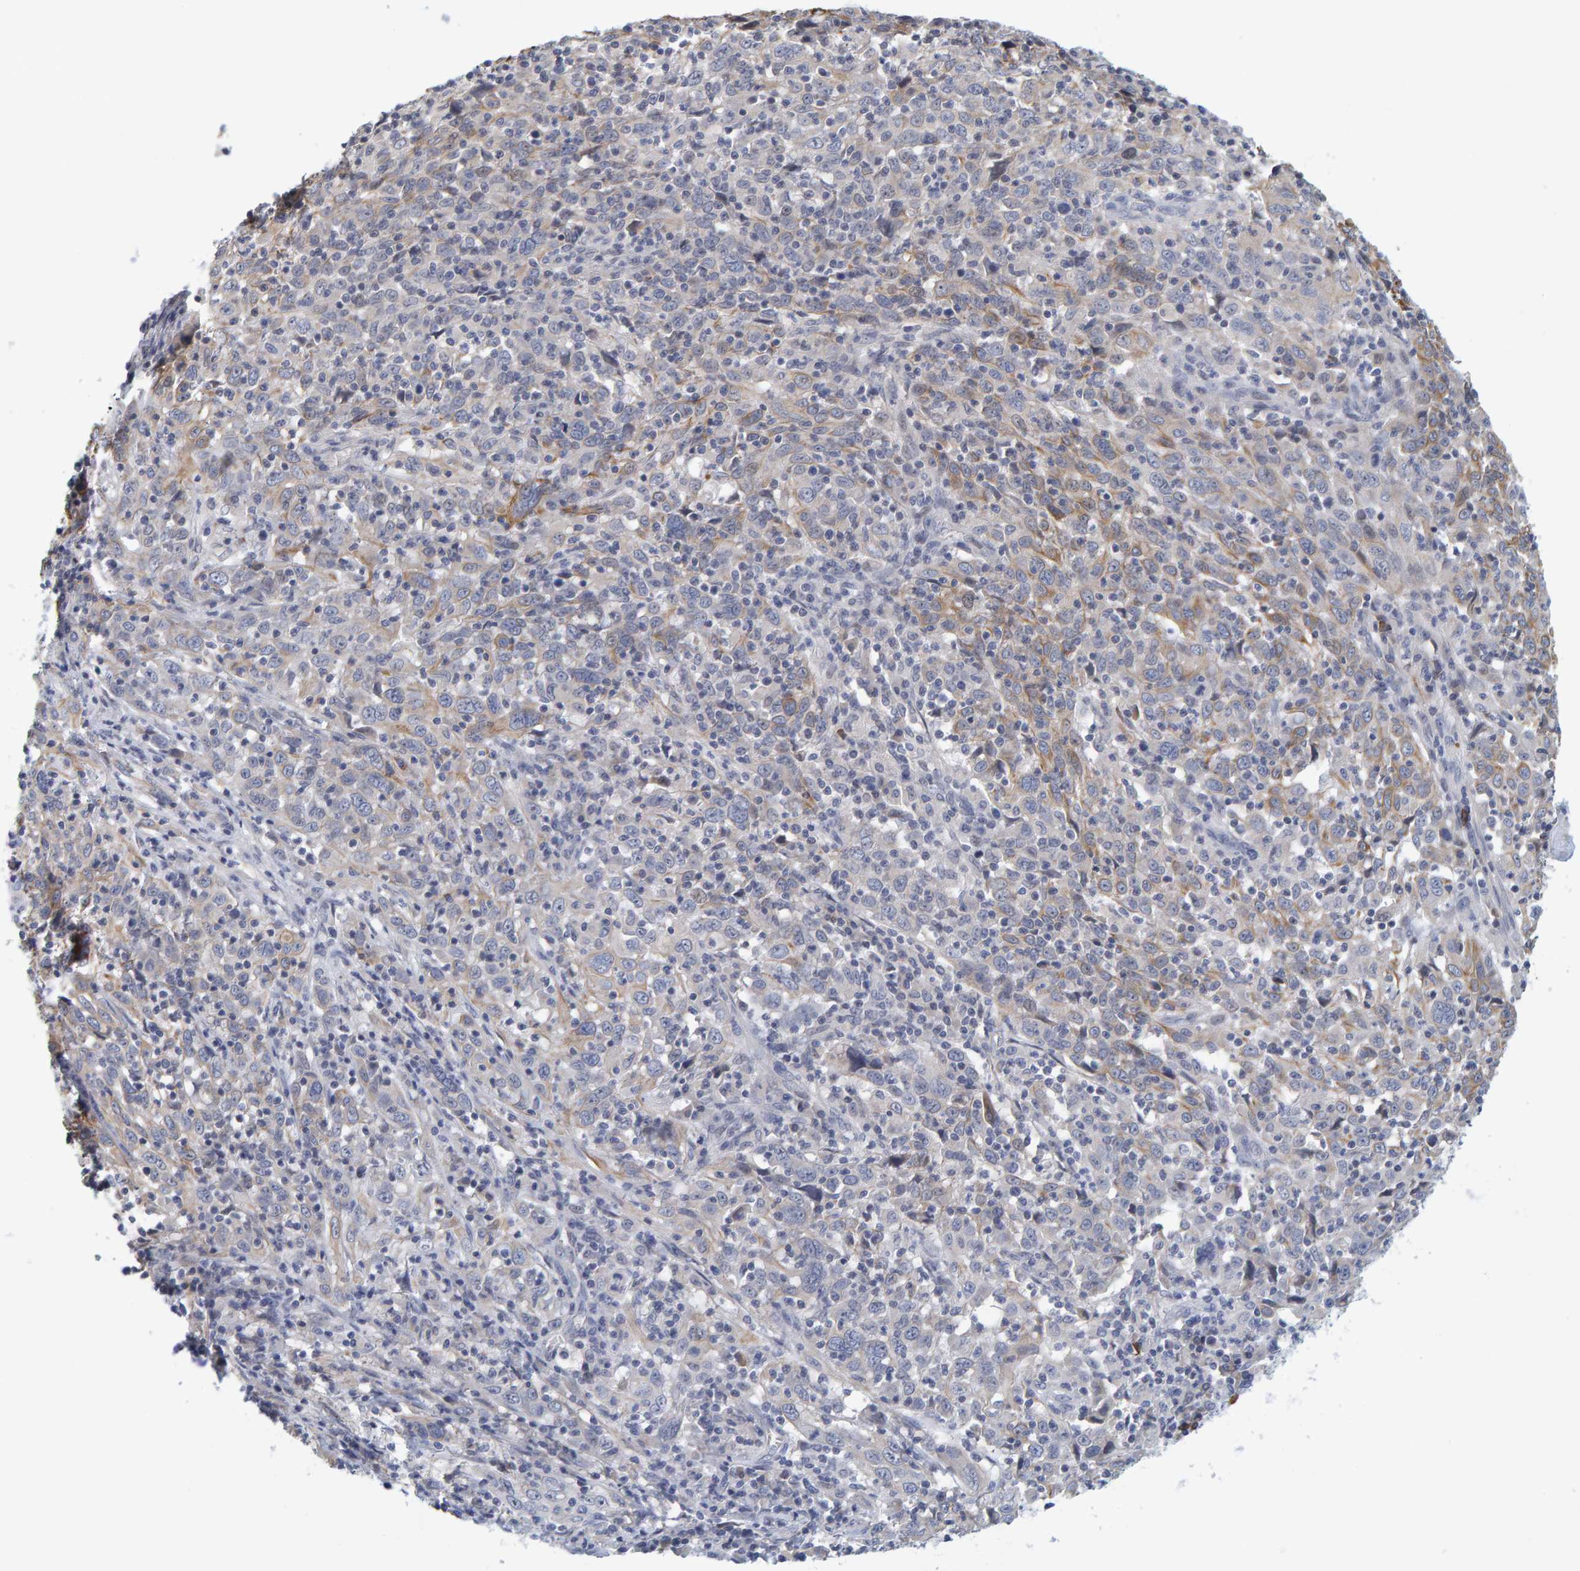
{"staining": {"intensity": "weak", "quantity": "<25%", "location": "cytoplasmic/membranous"}, "tissue": "cervical cancer", "cell_type": "Tumor cells", "image_type": "cancer", "snomed": [{"axis": "morphology", "description": "Squamous cell carcinoma, NOS"}, {"axis": "topography", "description": "Cervix"}], "caption": "Tumor cells are negative for protein expression in human cervical cancer (squamous cell carcinoma). (DAB IHC, high magnification).", "gene": "ZNF77", "patient": {"sex": "female", "age": 46}}